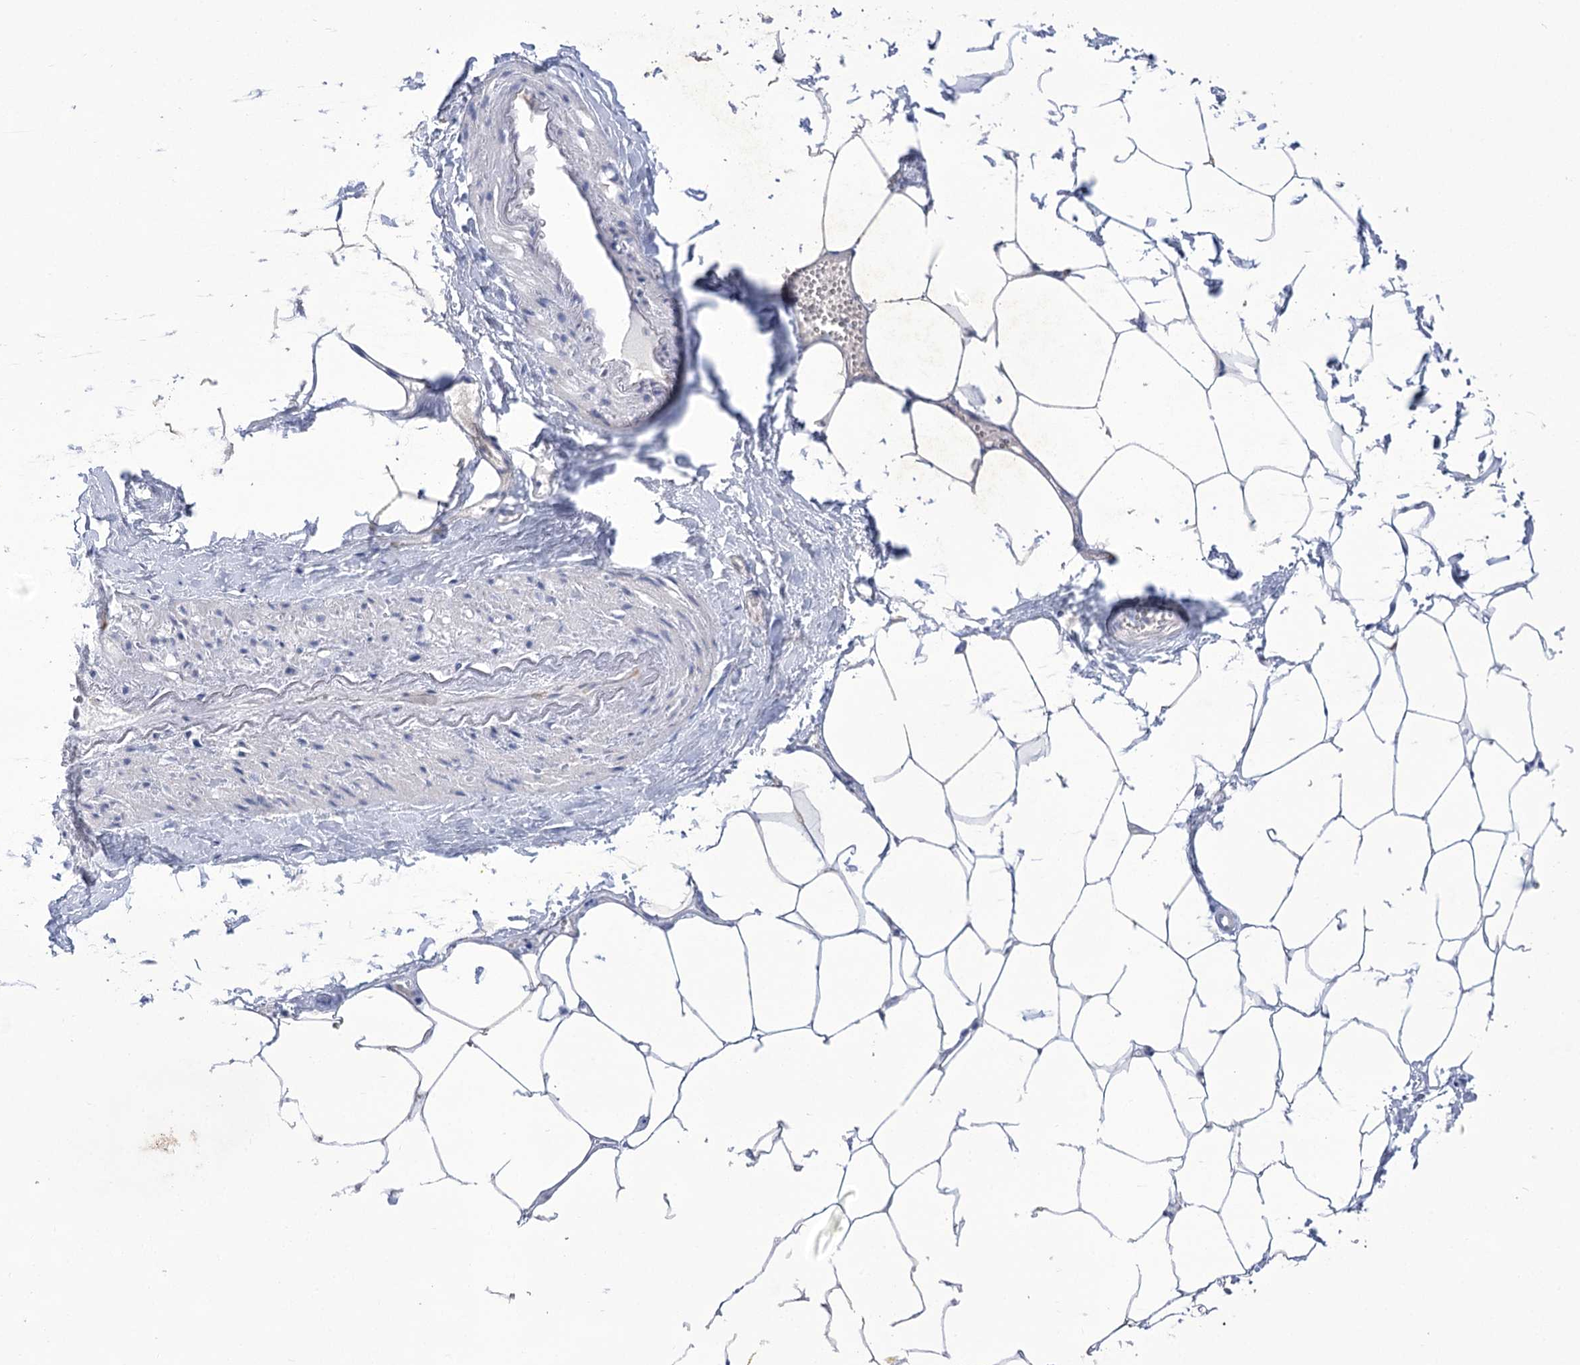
{"staining": {"intensity": "negative", "quantity": "none", "location": "none"}, "tissue": "adipose tissue", "cell_type": "Adipocytes", "image_type": "normal", "snomed": [{"axis": "morphology", "description": "Normal tissue, NOS"}, {"axis": "morphology", "description": "Adenocarcinoma, Low grade"}, {"axis": "topography", "description": "Prostate"}, {"axis": "topography", "description": "Peripheral nerve tissue"}], "caption": "An immunohistochemistry photomicrograph of benign adipose tissue is shown. There is no staining in adipocytes of adipose tissue.", "gene": "BEND7", "patient": {"sex": "male", "age": 63}}